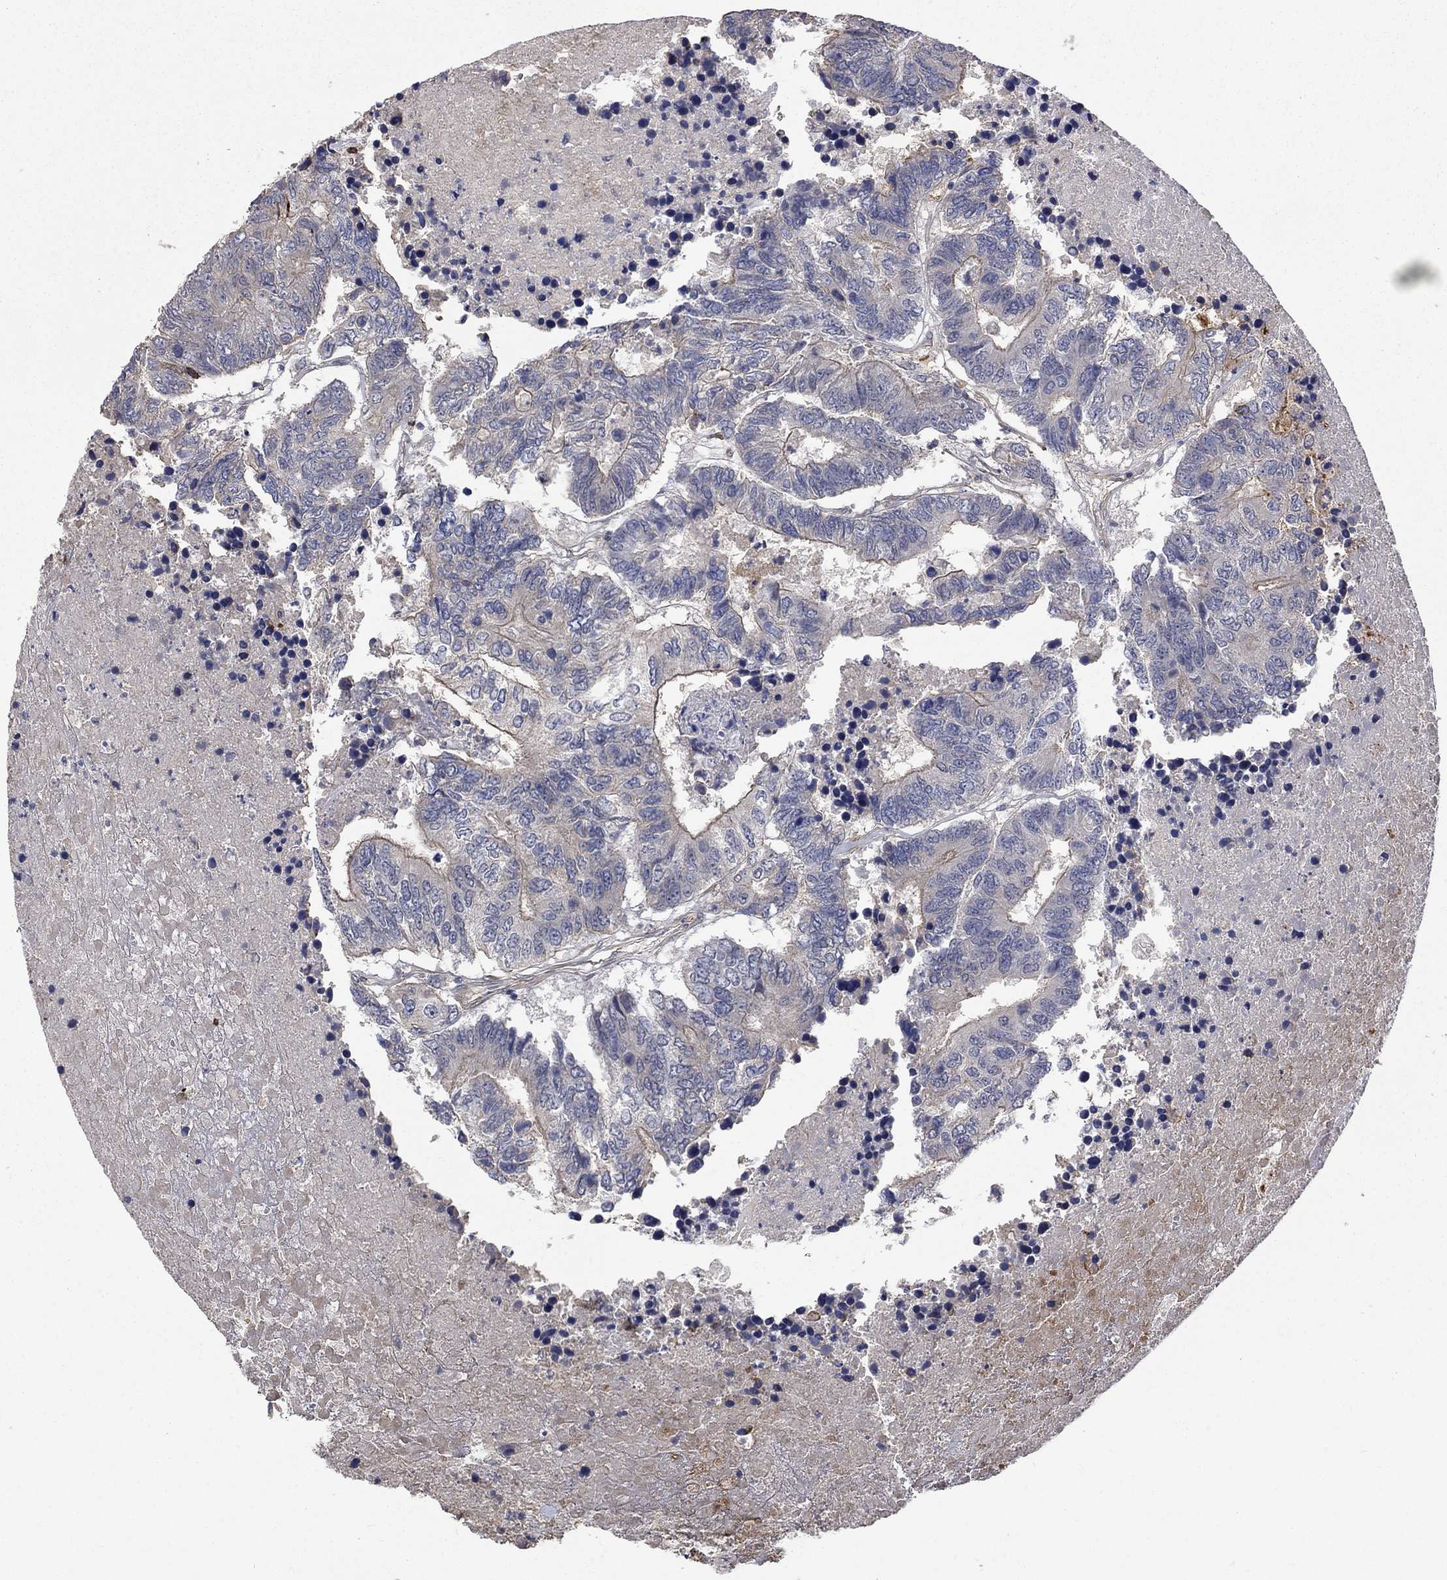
{"staining": {"intensity": "moderate", "quantity": "<25%", "location": "cytoplasmic/membranous"}, "tissue": "colorectal cancer", "cell_type": "Tumor cells", "image_type": "cancer", "snomed": [{"axis": "morphology", "description": "Adenocarcinoma, NOS"}, {"axis": "topography", "description": "Colon"}], "caption": "The image reveals staining of colorectal adenocarcinoma, revealing moderate cytoplasmic/membranous protein staining (brown color) within tumor cells. Immunohistochemistry stains the protein in brown and the nuclei are stained blue.", "gene": "VCAN", "patient": {"sex": "female", "age": 48}}